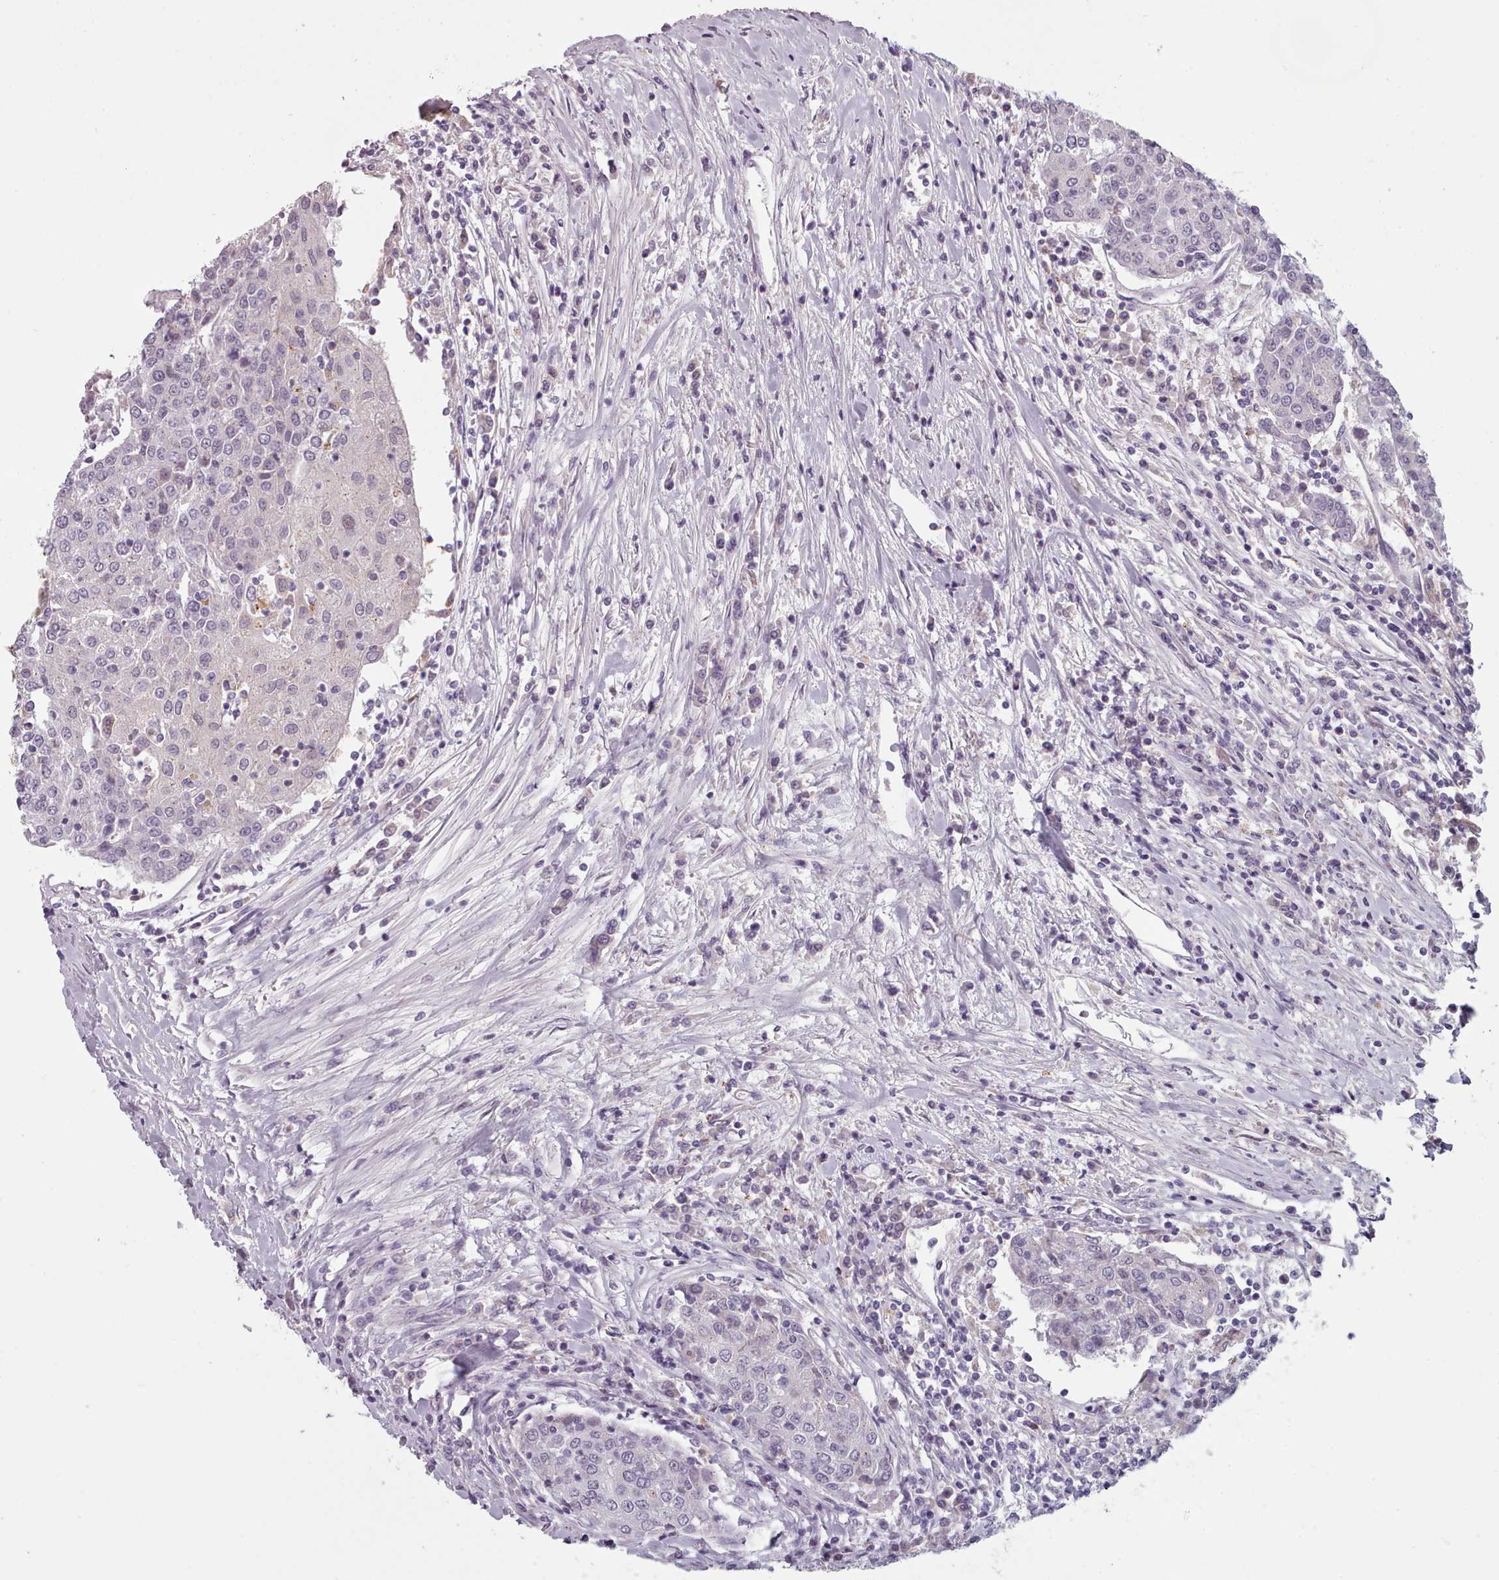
{"staining": {"intensity": "negative", "quantity": "none", "location": "none"}, "tissue": "urothelial cancer", "cell_type": "Tumor cells", "image_type": "cancer", "snomed": [{"axis": "morphology", "description": "Urothelial carcinoma, High grade"}, {"axis": "topography", "description": "Urinary bladder"}], "caption": "The image reveals no staining of tumor cells in high-grade urothelial carcinoma.", "gene": "PBX4", "patient": {"sex": "female", "age": 85}}